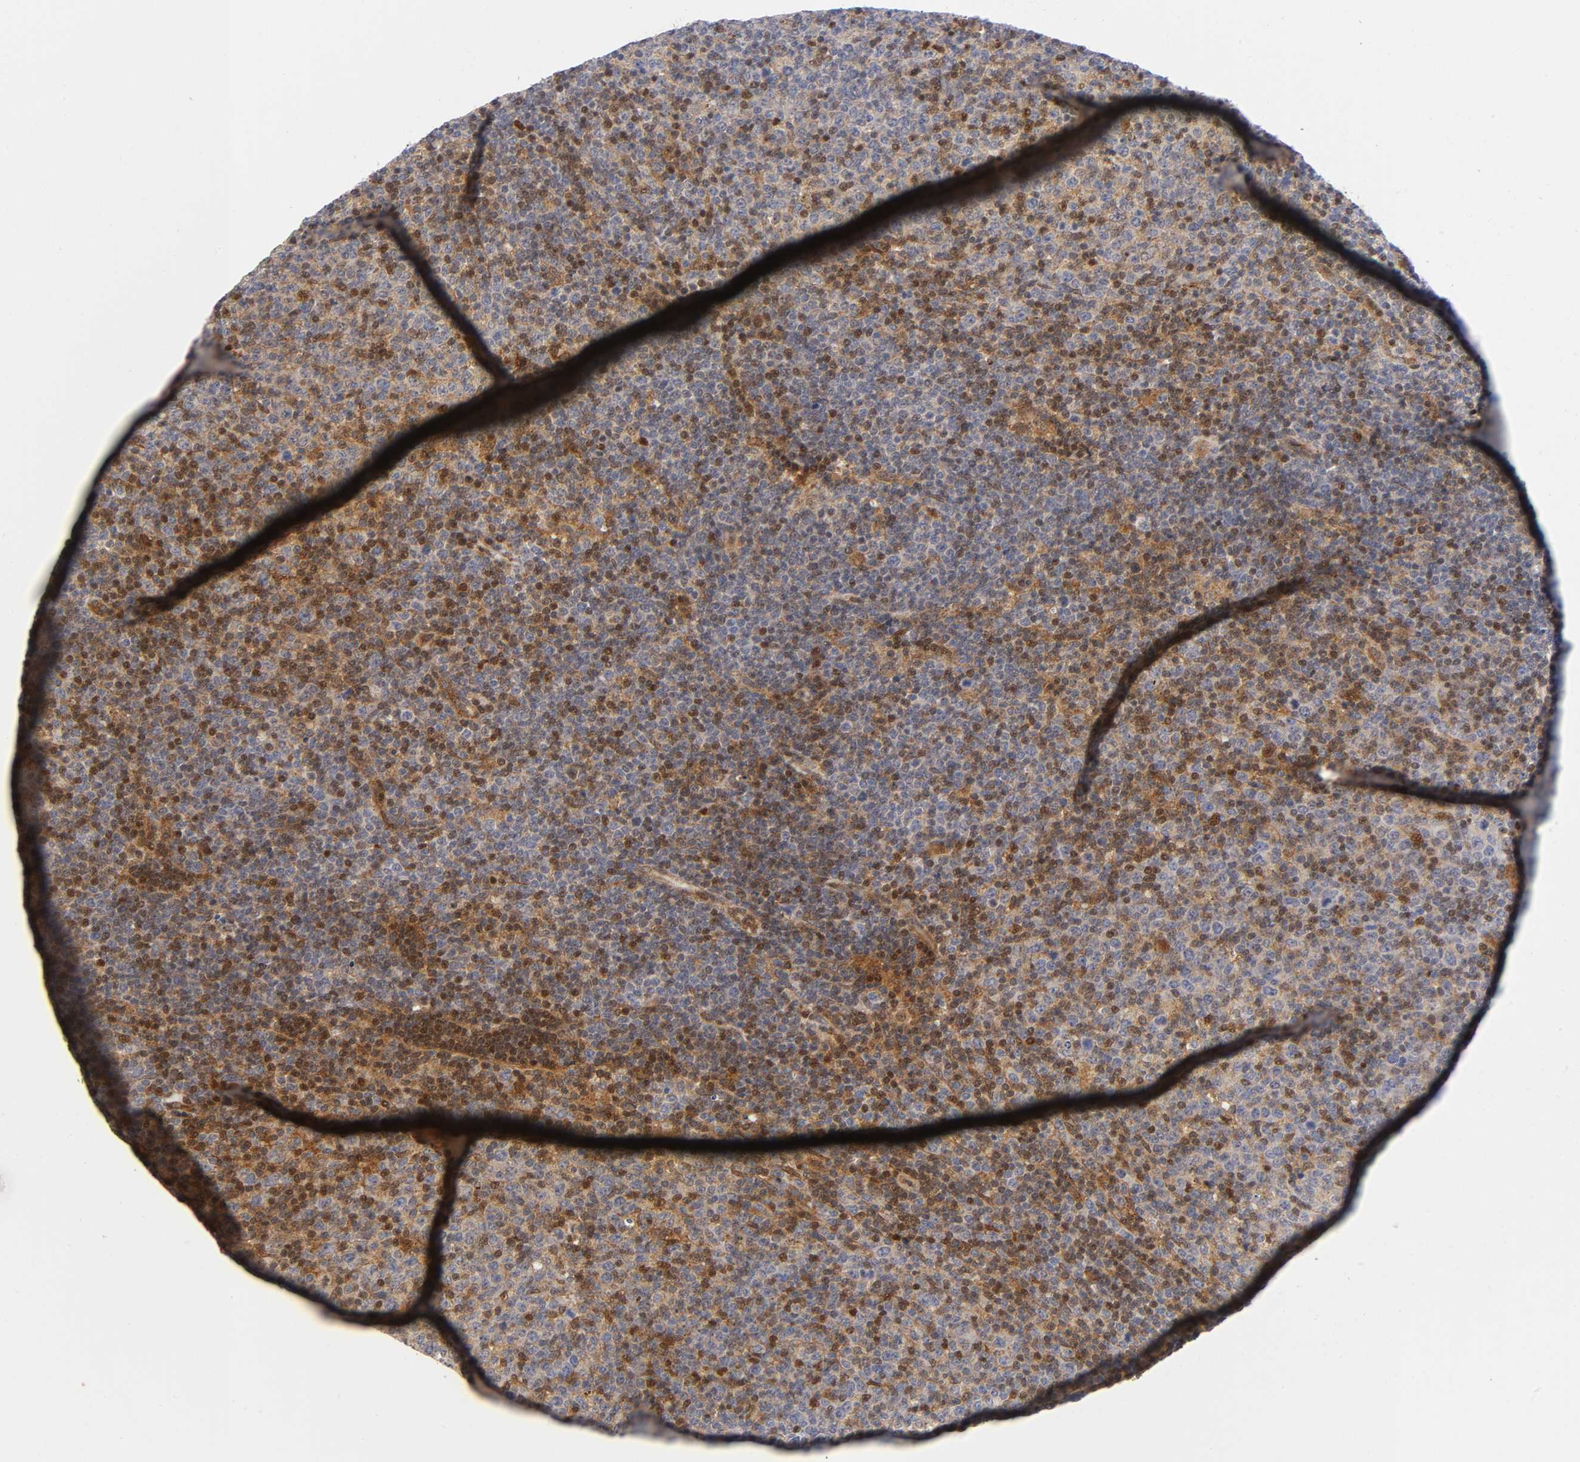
{"staining": {"intensity": "moderate", "quantity": "25%-75%", "location": "cytoplasmic/membranous,nuclear"}, "tissue": "lymphoma", "cell_type": "Tumor cells", "image_type": "cancer", "snomed": [{"axis": "morphology", "description": "Malignant lymphoma, non-Hodgkin's type, Low grade"}, {"axis": "topography", "description": "Lymph node"}], "caption": "Protein expression analysis of malignant lymphoma, non-Hodgkin's type (low-grade) demonstrates moderate cytoplasmic/membranous and nuclear expression in approximately 25%-75% of tumor cells. Ihc stains the protein of interest in brown and the nuclei are stained blue.", "gene": "ANXA7", "patient": {"sex": "male", "age": 70}}